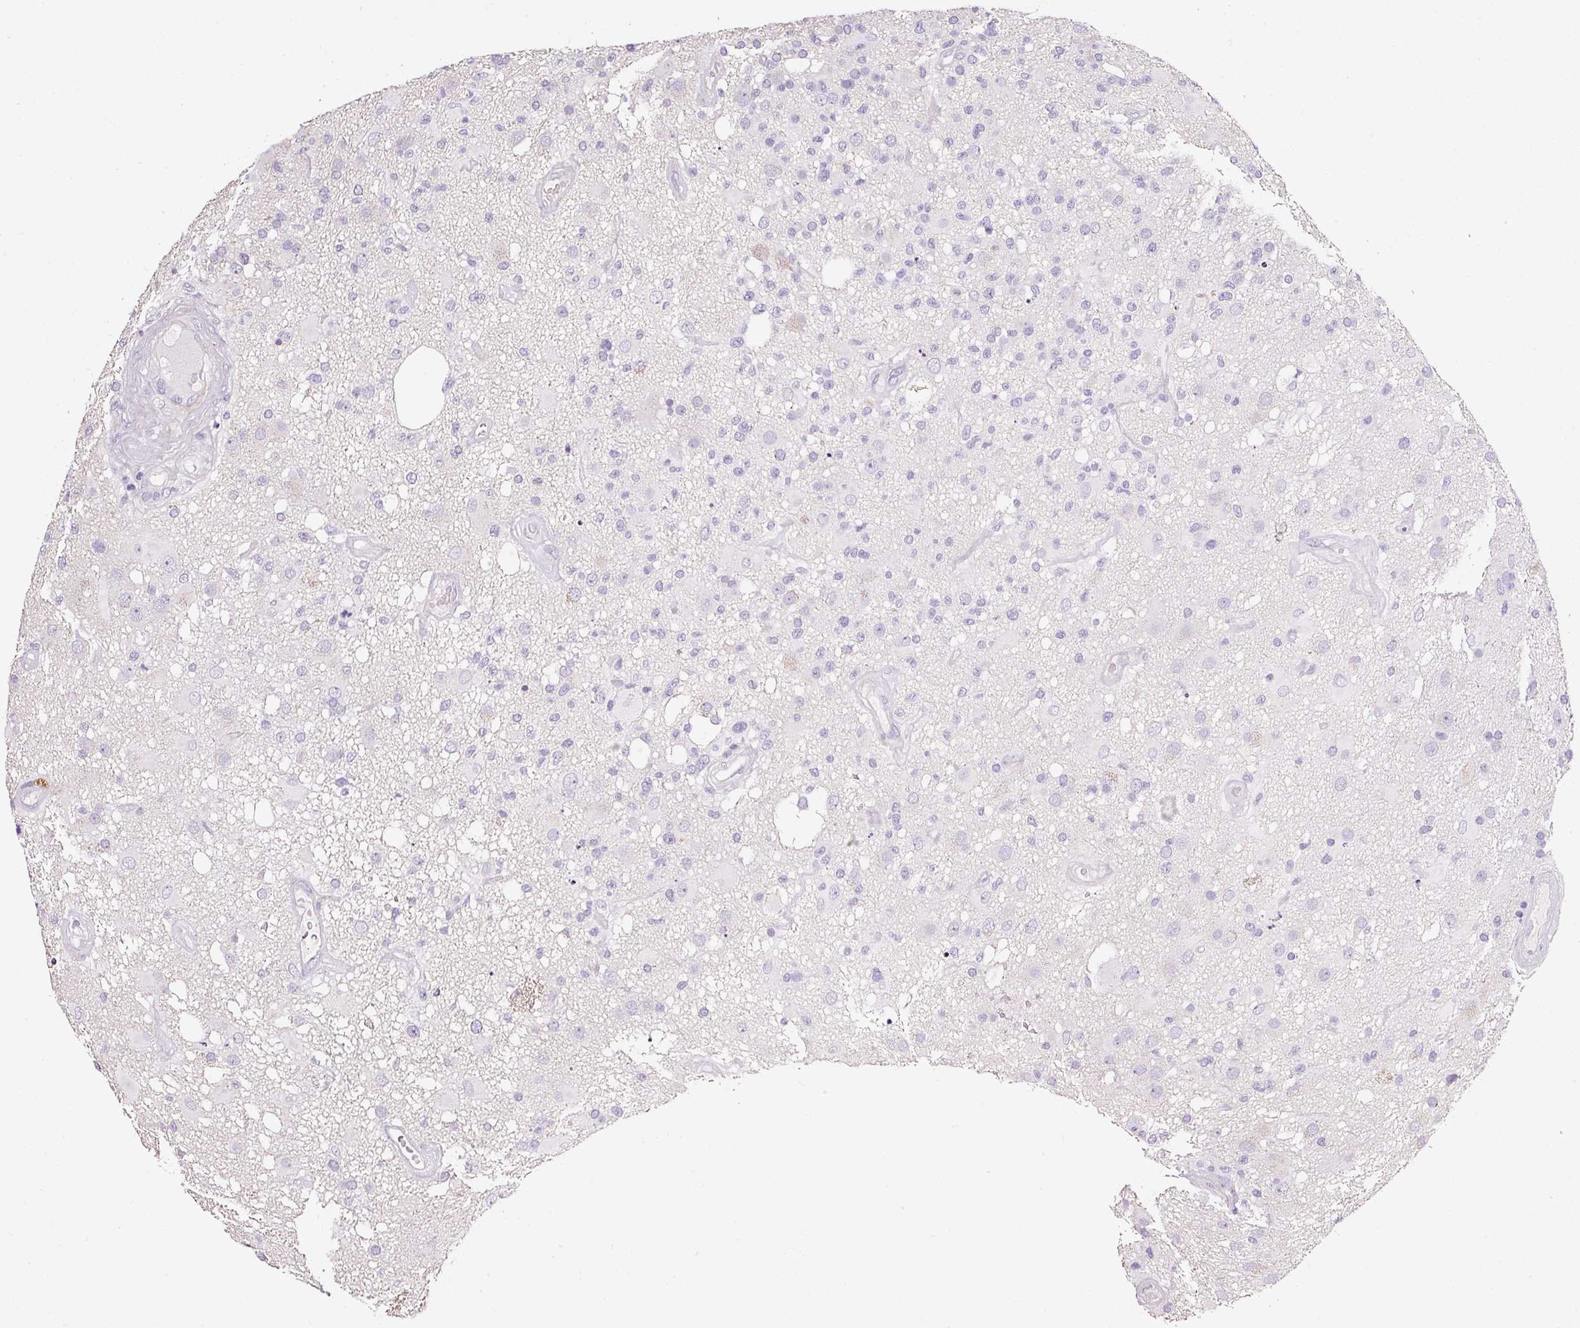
{"staining": {"intensity": "negative", "quantity": "none", "location": "none"}, "tissue": "glioma", "cell_type": "Tumor cells", "image_type": "cancer", "snomed": [{"axis": "morphology", "description": "Glioma, malignant, High grade"}, {"axis": "morphology", "description": "Glioblastoma, NOS"}, {"axis": "topography", "description": "Brain"}], "caption": "Tumor cells are negative for protein expression in human malignant high-grade glioma.", "gene": "CYB561A3", "patient": {"sex": "male", "age": 60}}